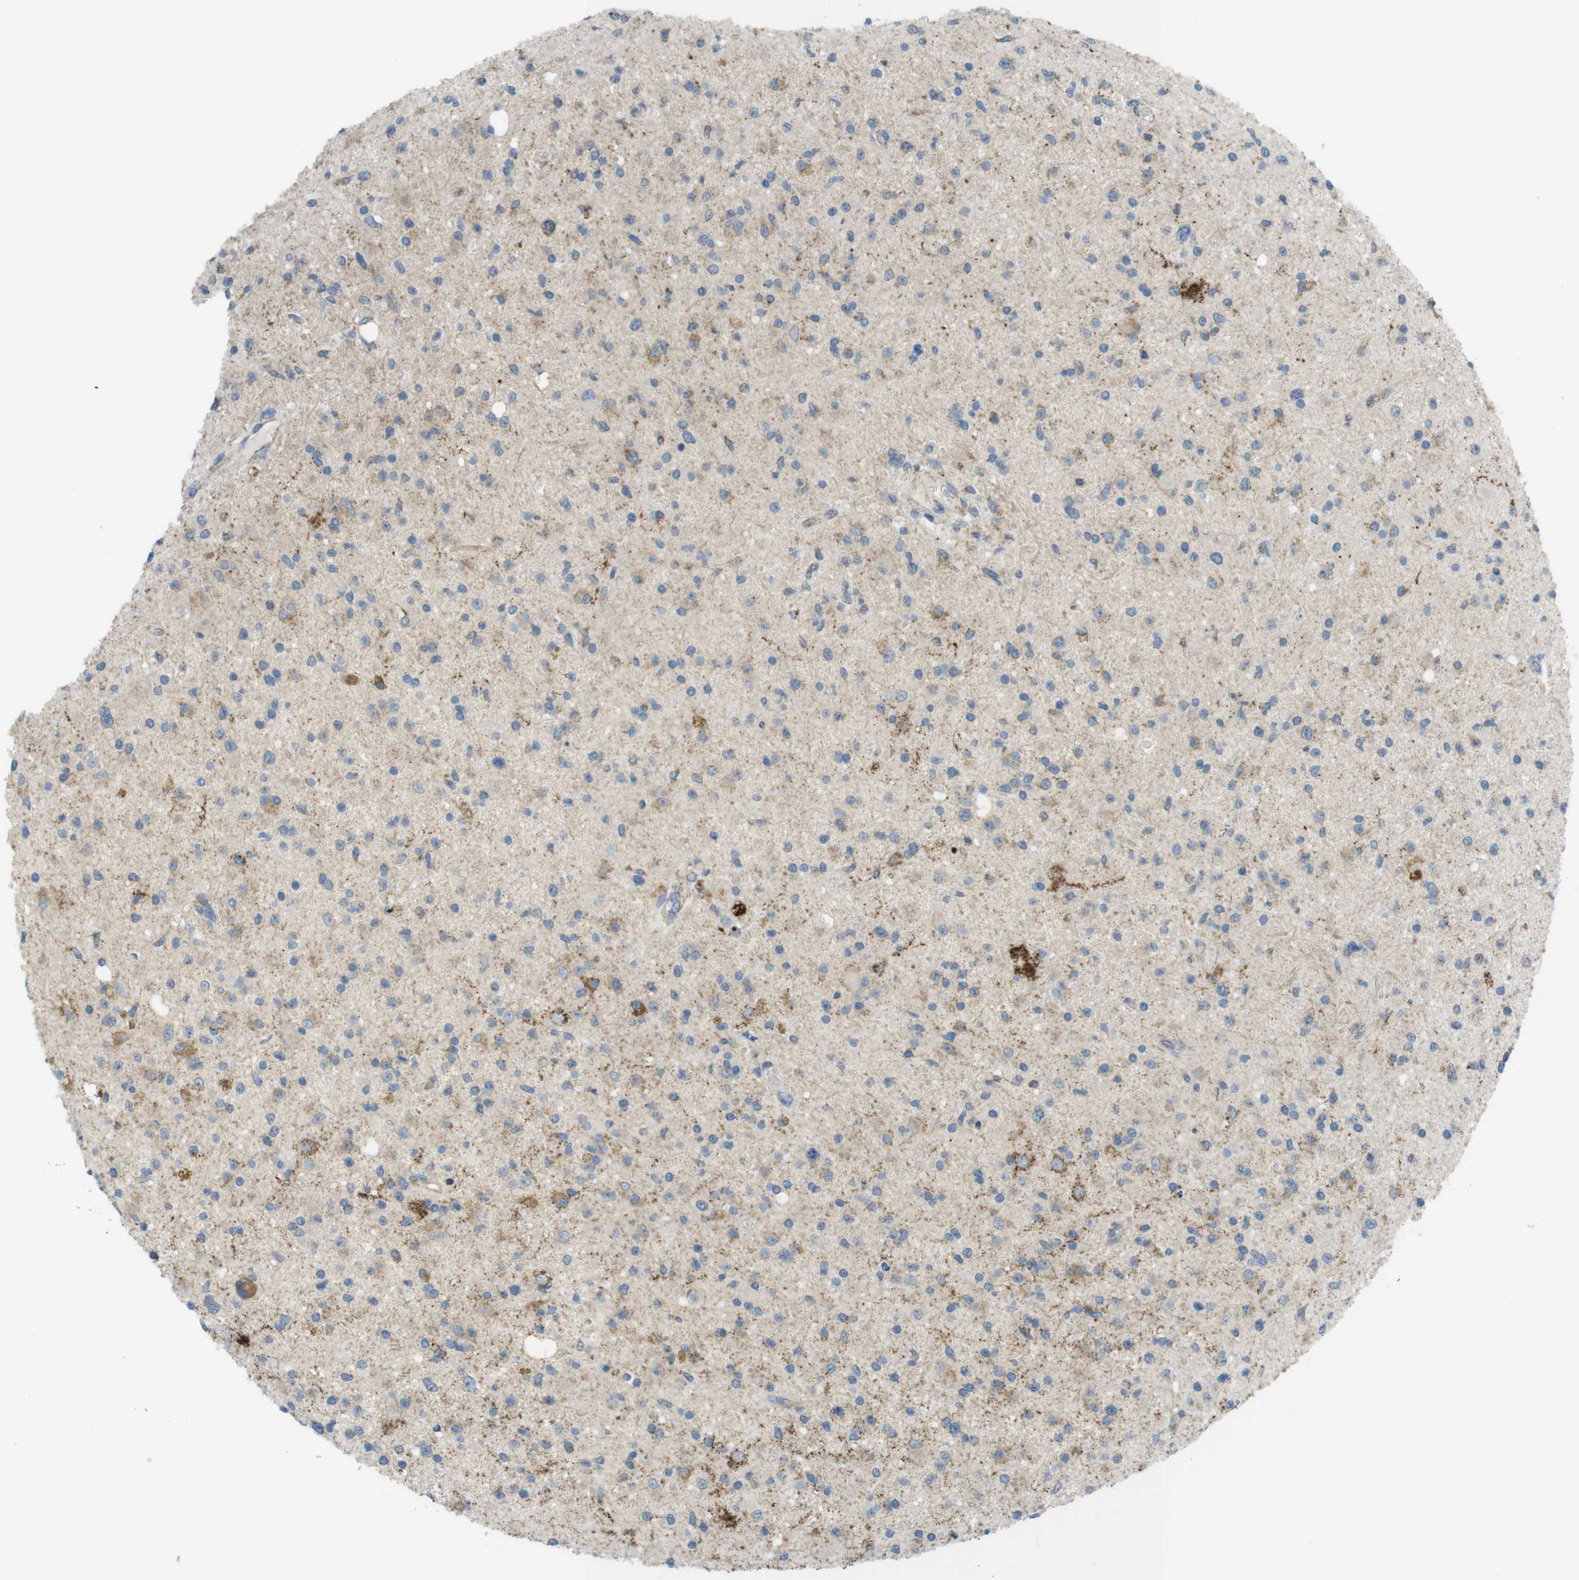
{"staining": {"intensity": "moderate", "quantity": "<25%", "location": "cytoplasmic/membranous"}, "tissue": "glioma", "cell_type": "Tumor cells", "image_type": "cancer", "snomed": [{"axis": "morphology", "description": "Glioma, malignant, High grade"}, {"axis": "topography", "description": "Brain"}], "caption": "An image of glioma stained for a protein reveals moderate cytoplasmic/membranous brown staining in tumor cells.", "gene": "GRIK2", "patient": {"sex": "male", "age": 33}}